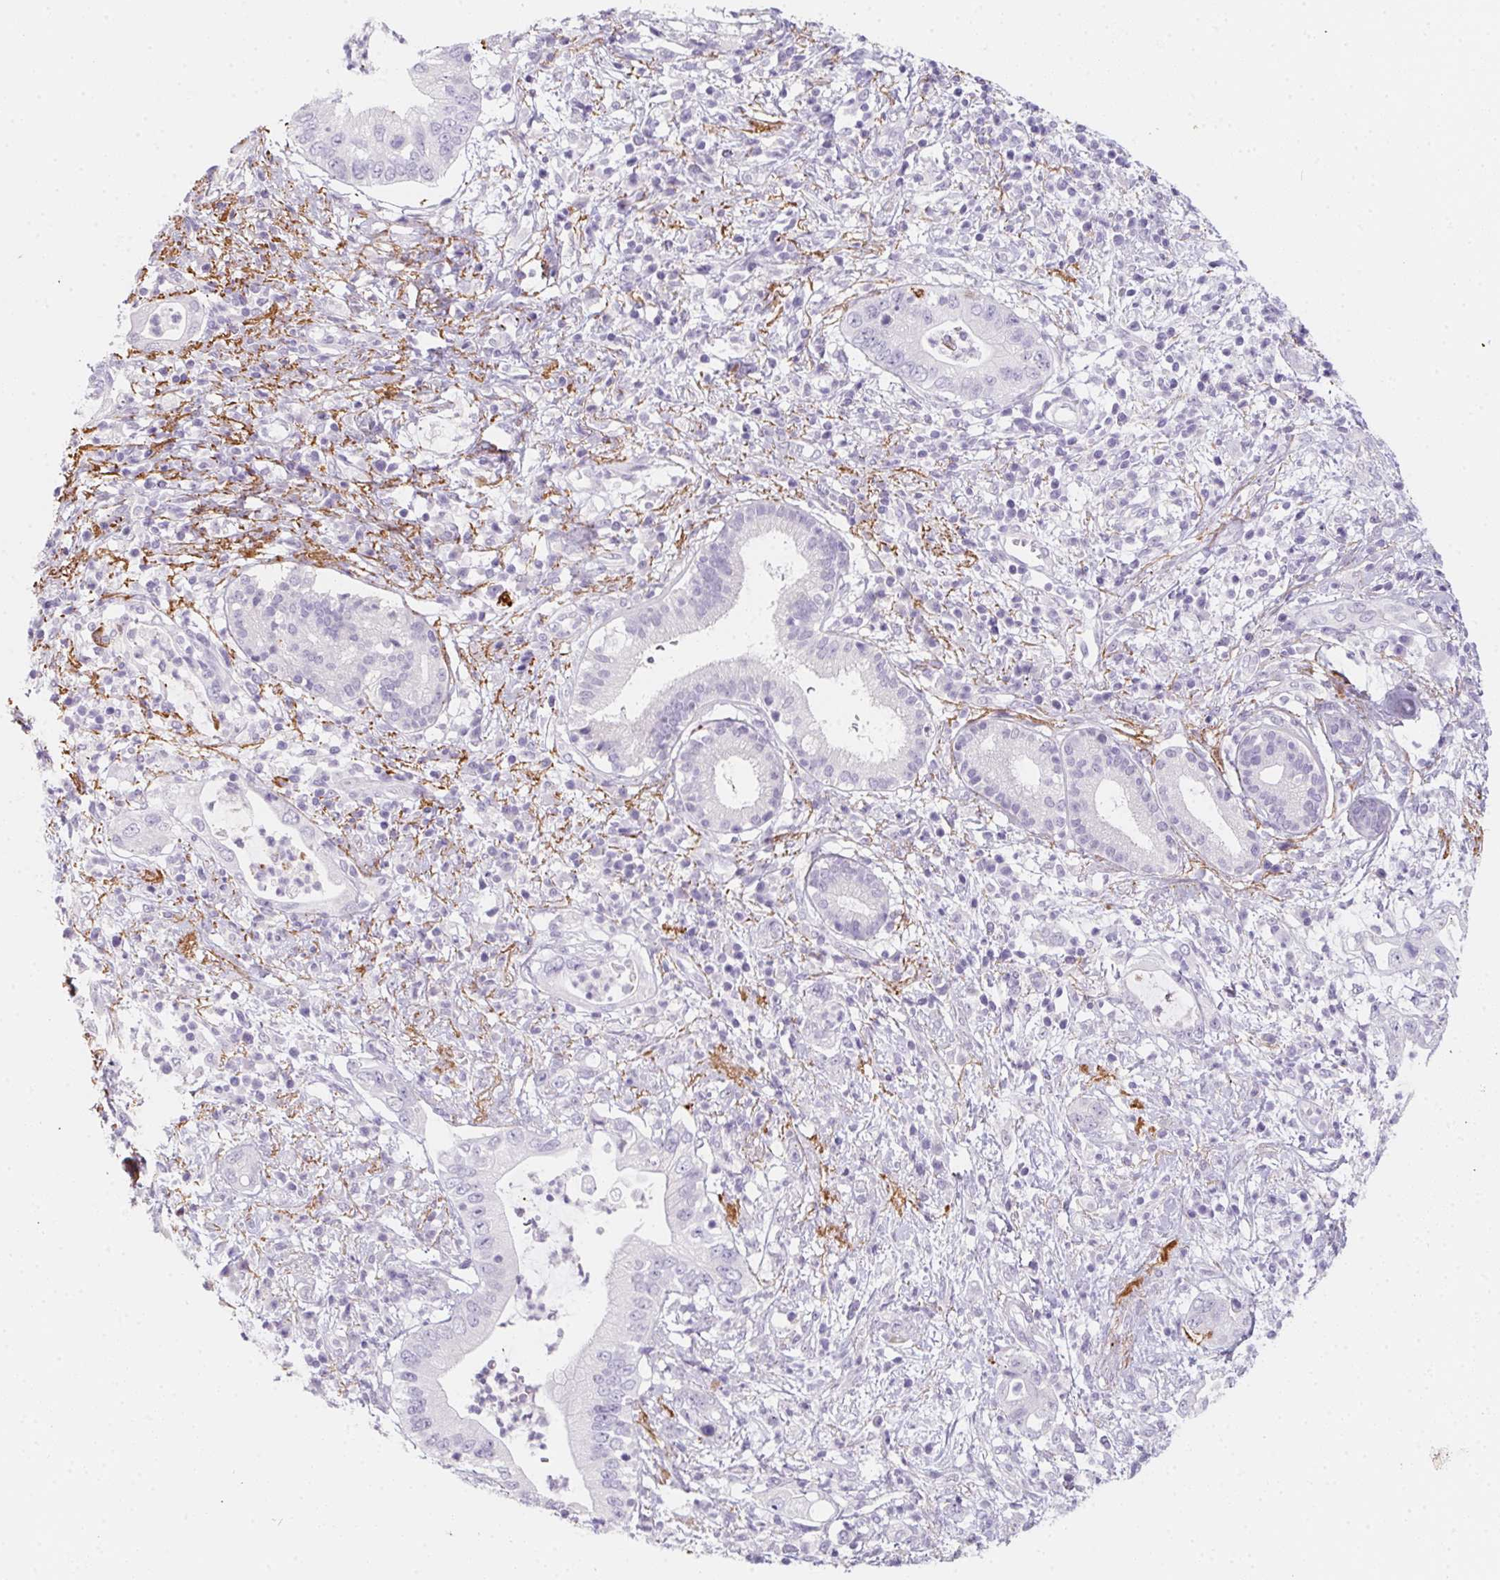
{"staining": {"intensity": "negative", "quantity": "none", "location": "none"}, "tissue": "pancreatic cancer", "cell_type": "Tumor cells", "image_type": "cancer", "snomed": [{"axis": "morphology", "description": "Adenocarcinoma, NOS"}, {"axis": "topography", "description": "Pancreas"}], "caption": "High power microscopy image of an immunohistochemistry photomicrograph of adenocarcinoma (pancreatic), revealing no significant expression in tumor cells. Nuclei are stained in blue.", "gene": "MYL4", "patient": {"sex": "female", "age": 72}}